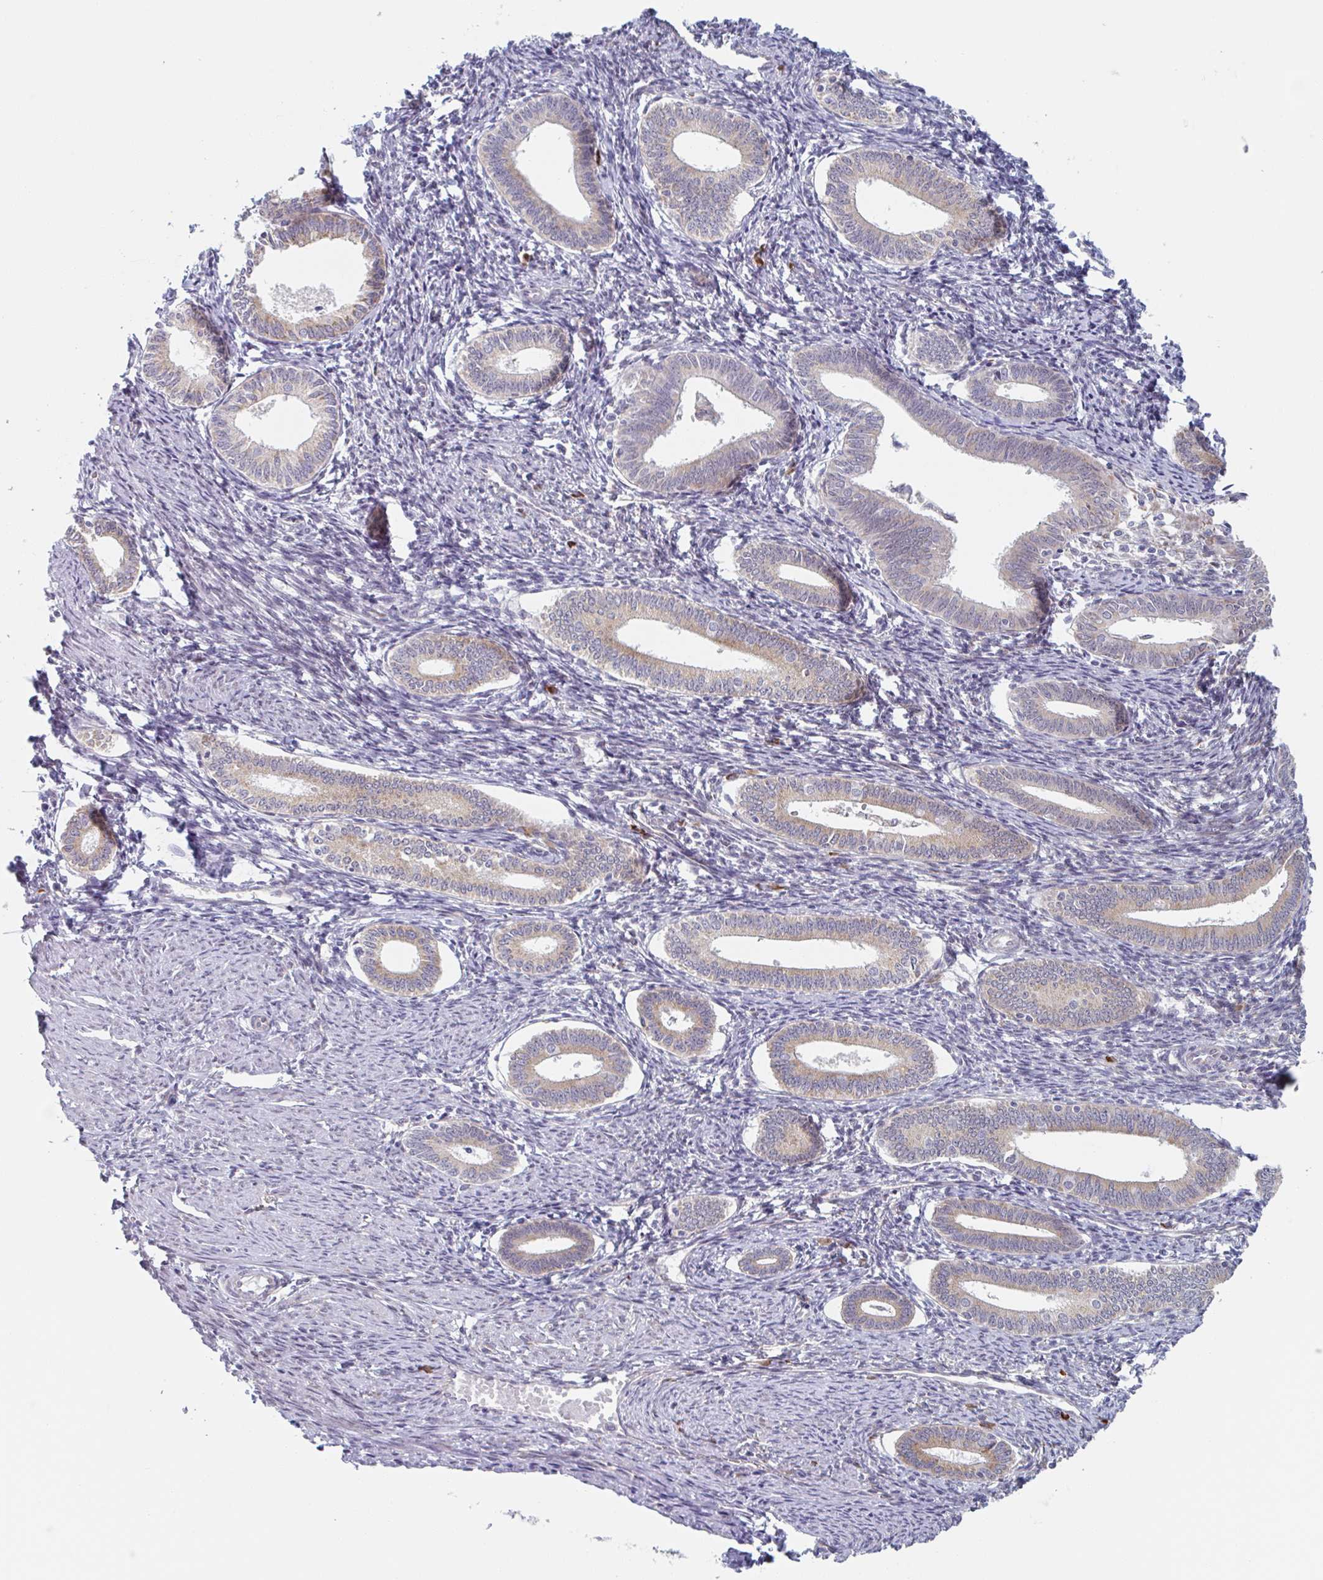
{"staining": {"intensity": "negative", "quantity": "none", "location": "none"}, "tissue": "endometrium", "cell_type": "Cells in endometrial stroma", "image_type": "normal", "snomed": [{"axis": "morphology", "description": "Normal tissue, NOS"}, {"axis": "topography", "description": "Endometrium"}], "caption": "DAB (3,3'-diaminobenzidine) immunohistochemical staining of unremarkable endometrium demonstrates no significant expression in cells in endometrial stroma.", "gene": "TRAPPC10", "patient": {"sex": "female", "age": 41}}